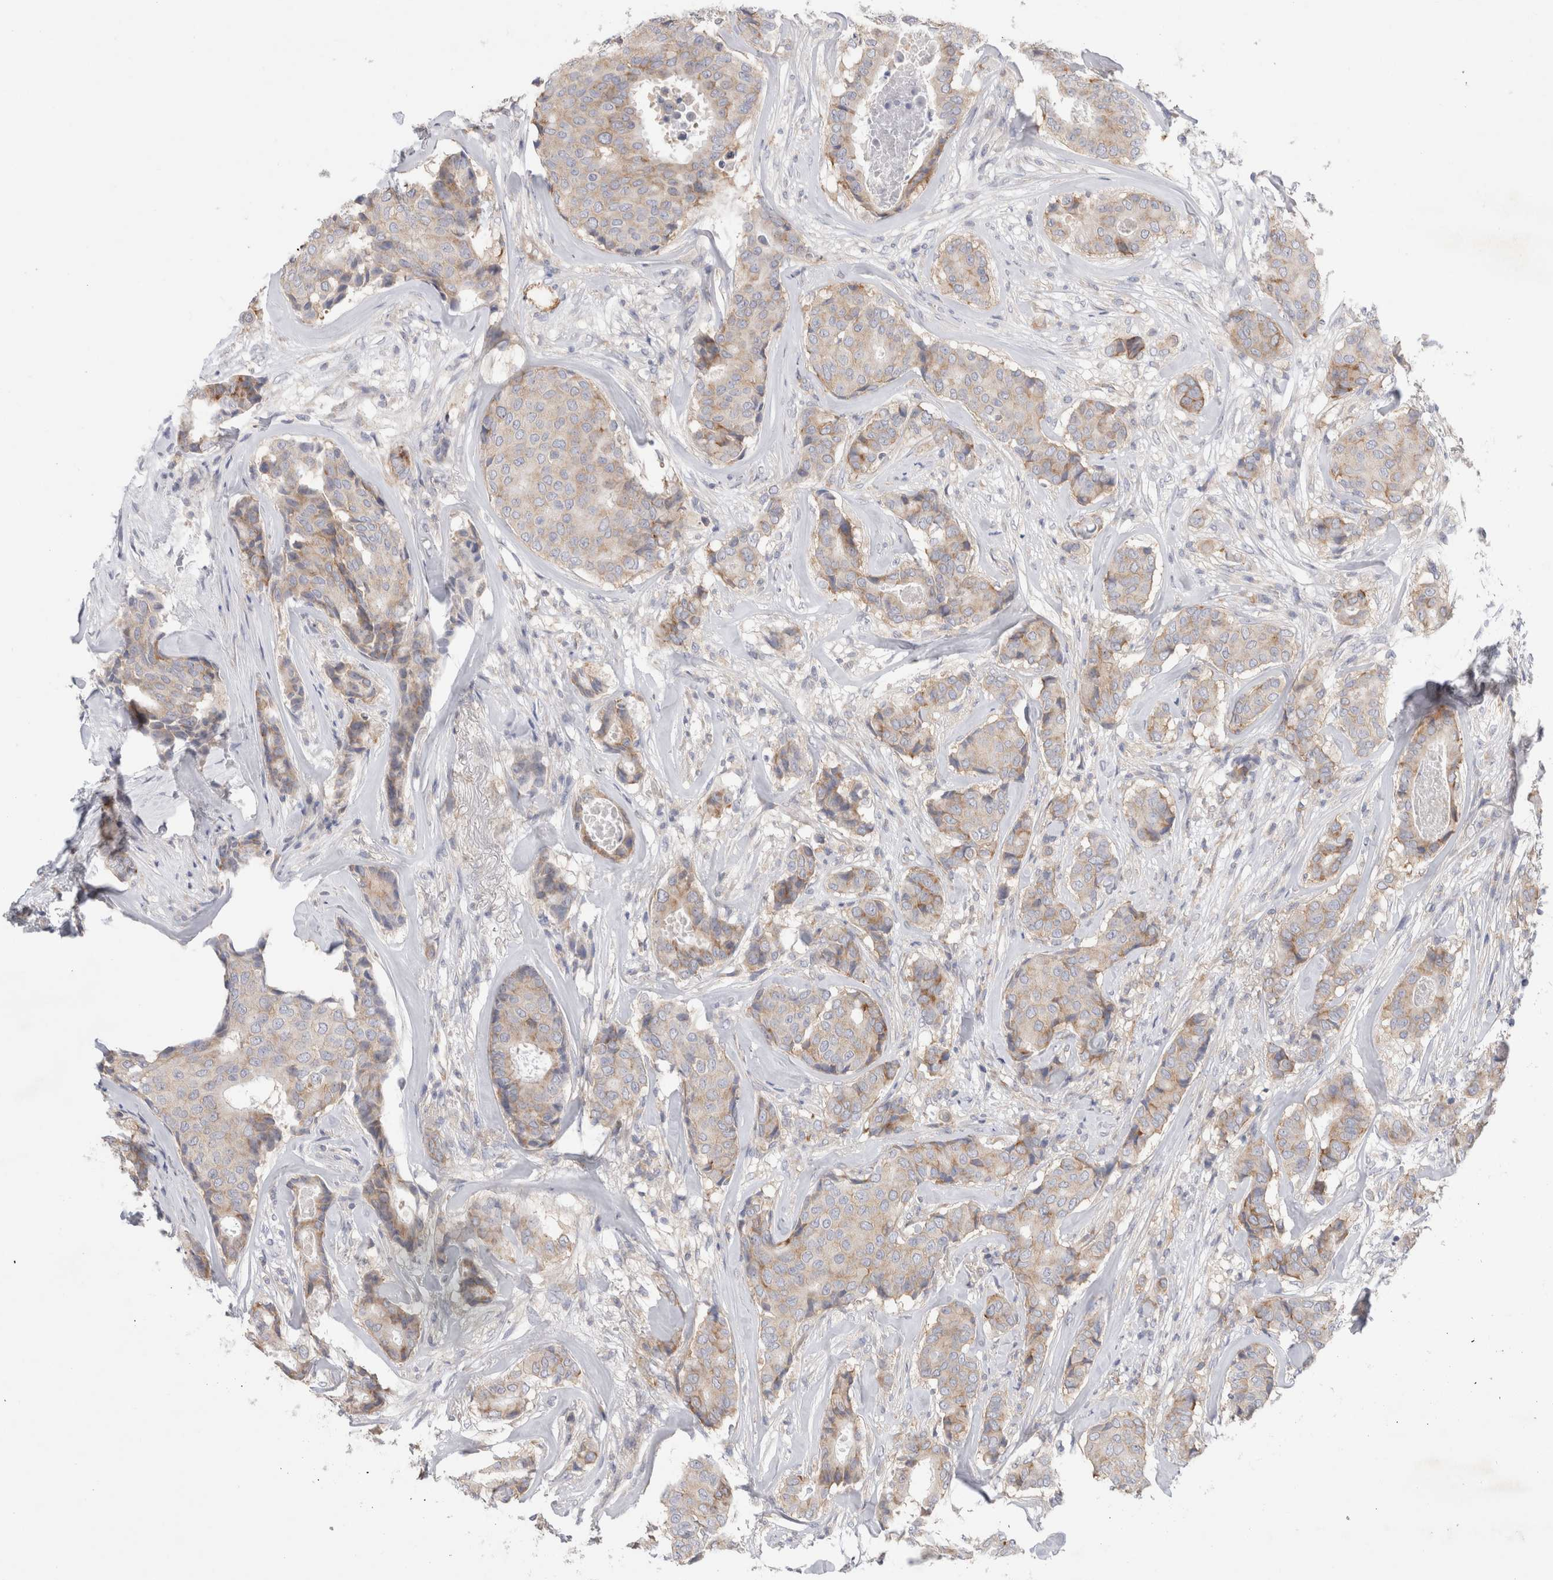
{"staining": {"intensity": "moderate", "quantity": "<25%", "location": "cytoplasmic/membranous"}, "tissue": "breast cancer", "cell_type": "Tumor cells", "image_type": "cancer", "snomed": [{"axis": "morphology", "description": "Duct carcinoma"}, {"axis": "topography", "description": "Breast"}], "caption": "A high-resolution micrograph shows IHC staining of intraductal carcinoma (breast), which shows moderate cytoplasmic/membranous expression in approximately <25% of tumor cells.", "gene": "ZNF23", "patient": {"sex": "female", "age": 75}}